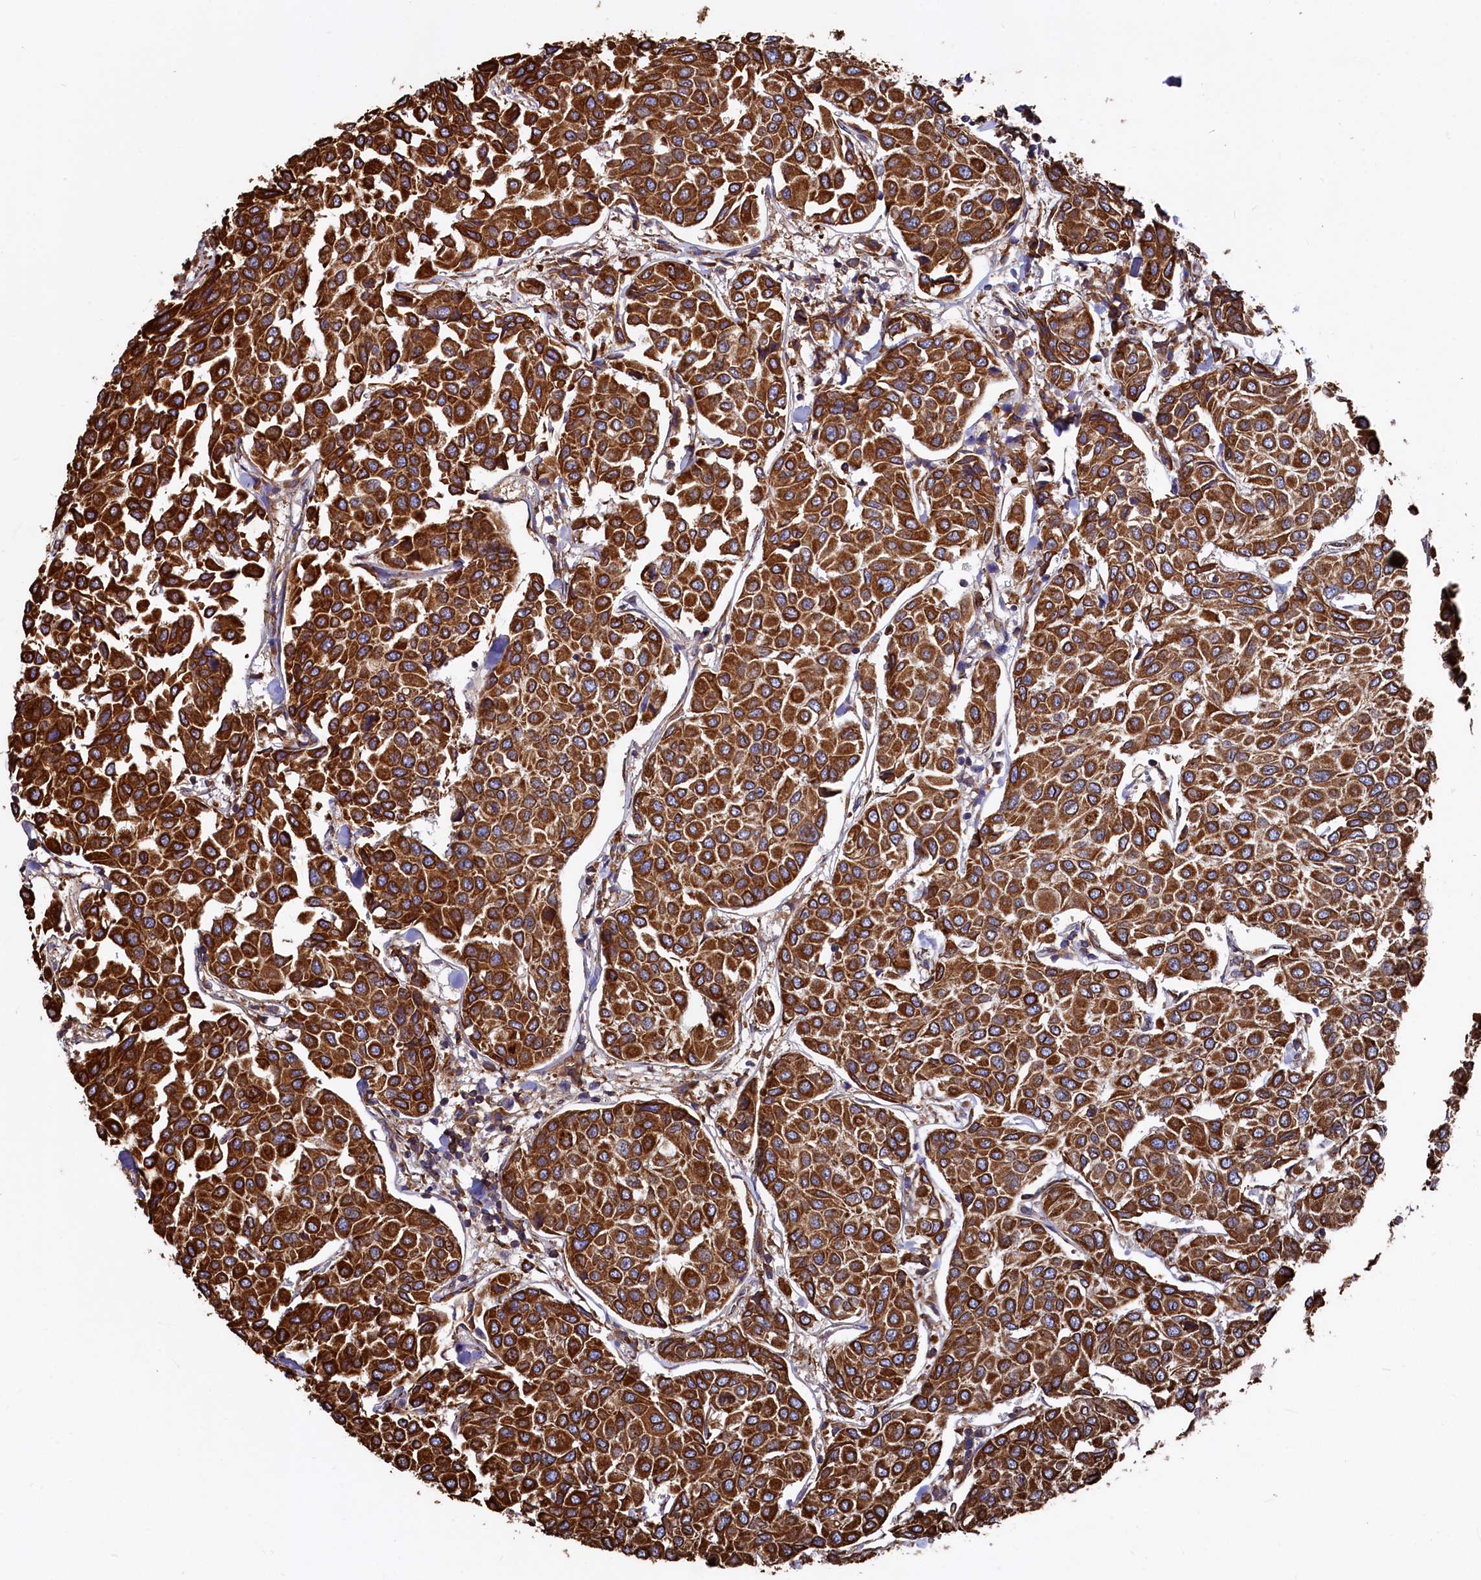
{"staining": {"intensity": "strong", "quantity": ">75%", "location": "cytoplasmic/membranous"}, "tissue": "breast cancer", "cell_type": "Tumor cells", "image_type": "cancer", "snomed": [{"axis": "morphology", "description": "Duct carcinoma"}, {"axis": "topography", "description": "Breast"}], "caption": "The immunohistochemical stain shows strong cytoplasmic/membranous staining in tumor cells of breast cancer (infiltrating ductal carcinoma) tissue.", "gene": "NEURL1B", "patient": {"sex": "female", "age": 55}}